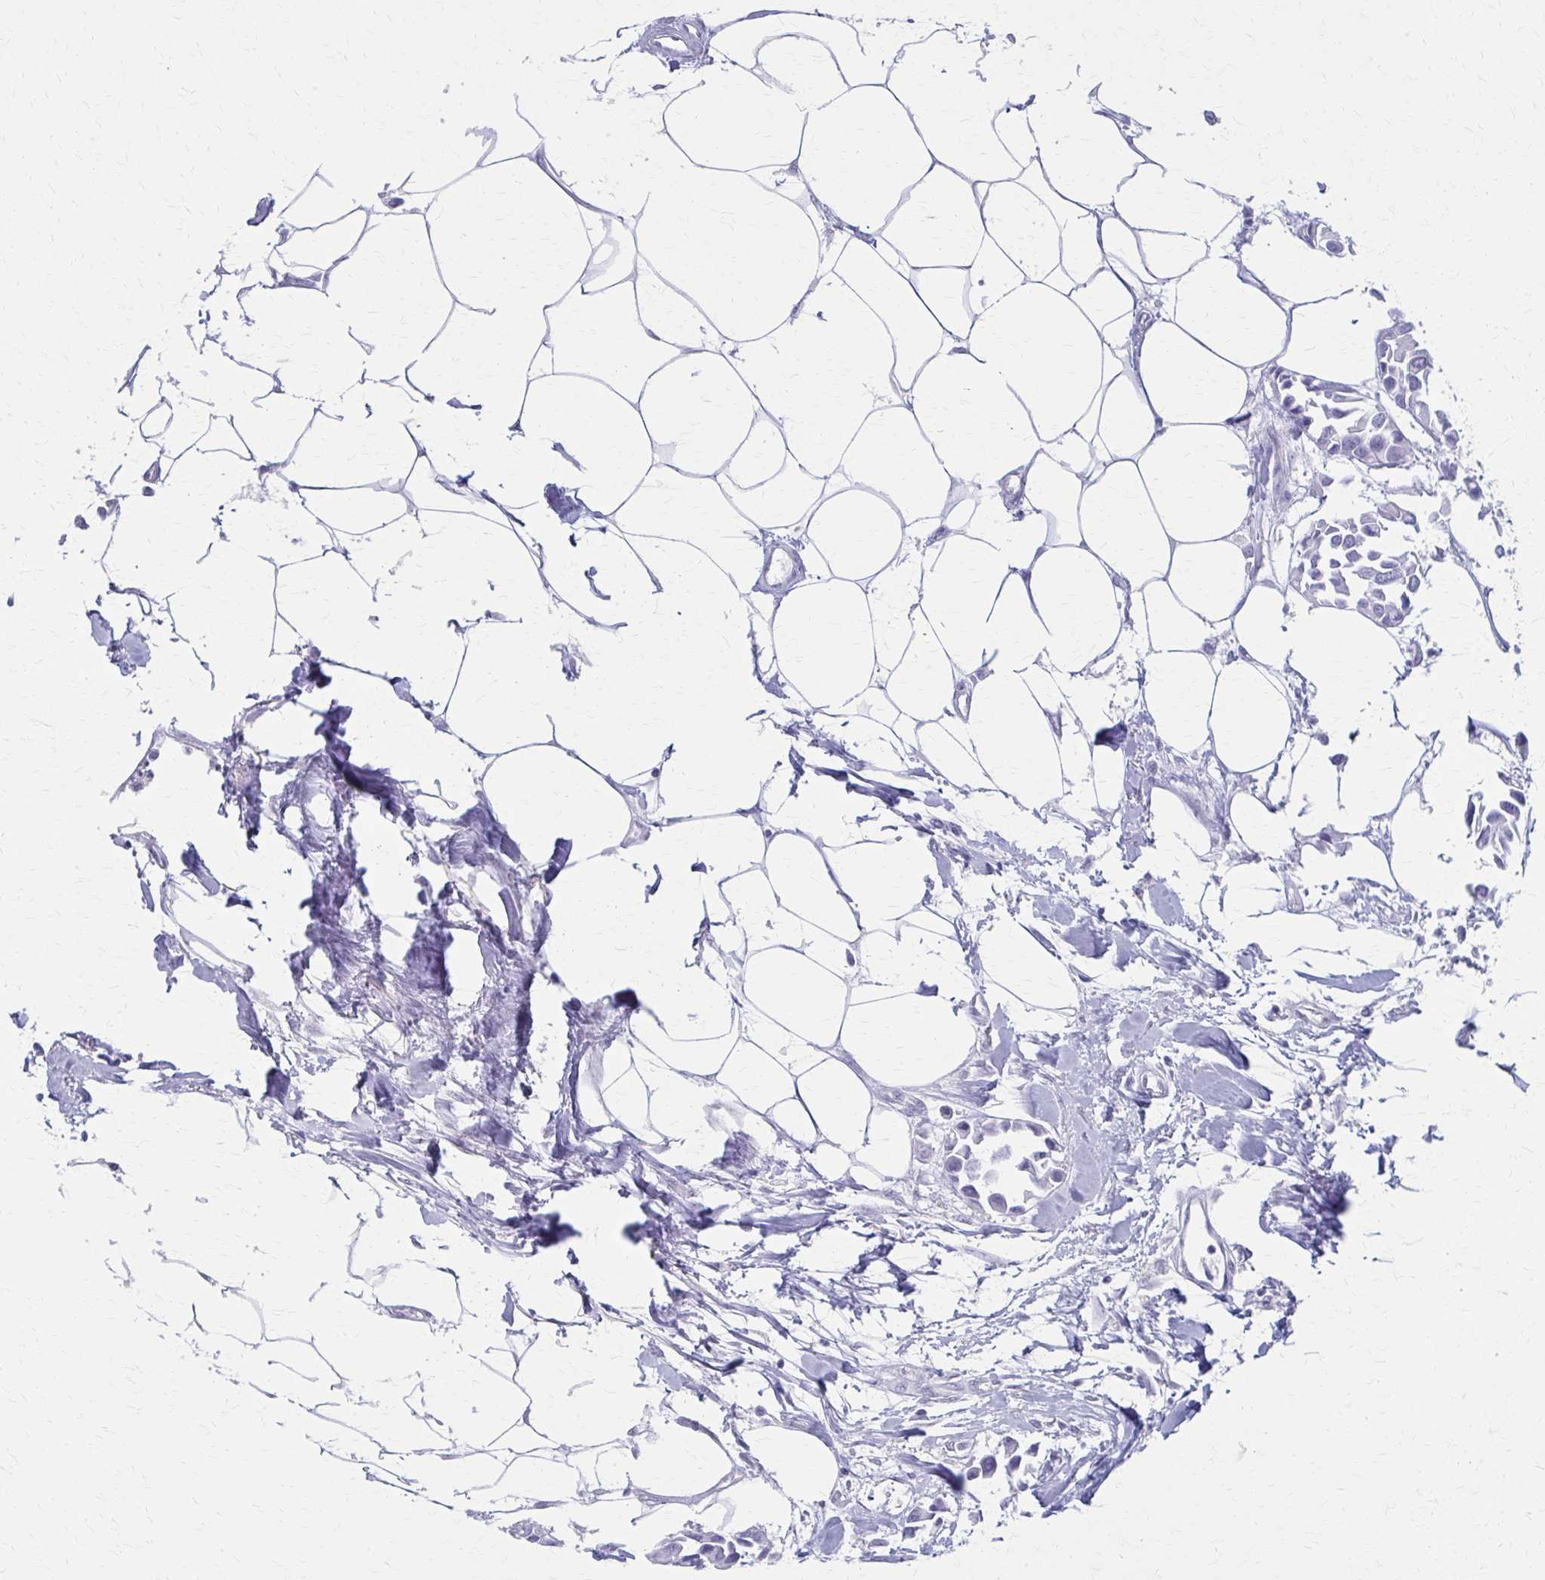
{"staining": {"intensity": "negative", "quantity": "none", "location": "none"}, "tissue": "breast cancer", "cell_type": "Tumor cells", "image_type": "cancer", "snomed": [{"axis": "morphology", "description": "Duct carcinoma"}, {"axis": "topography", "description": "Breast"}], "caption": "This image is of intraductal carcinoma (breast) stained with immunohistochemistry (IHC) to label a protein in brown with the nuclei are counter-stained blue. There is no staining in tumor cells.", "gene": "CELF5", "patient": {"sex": "female", "age": 54}}